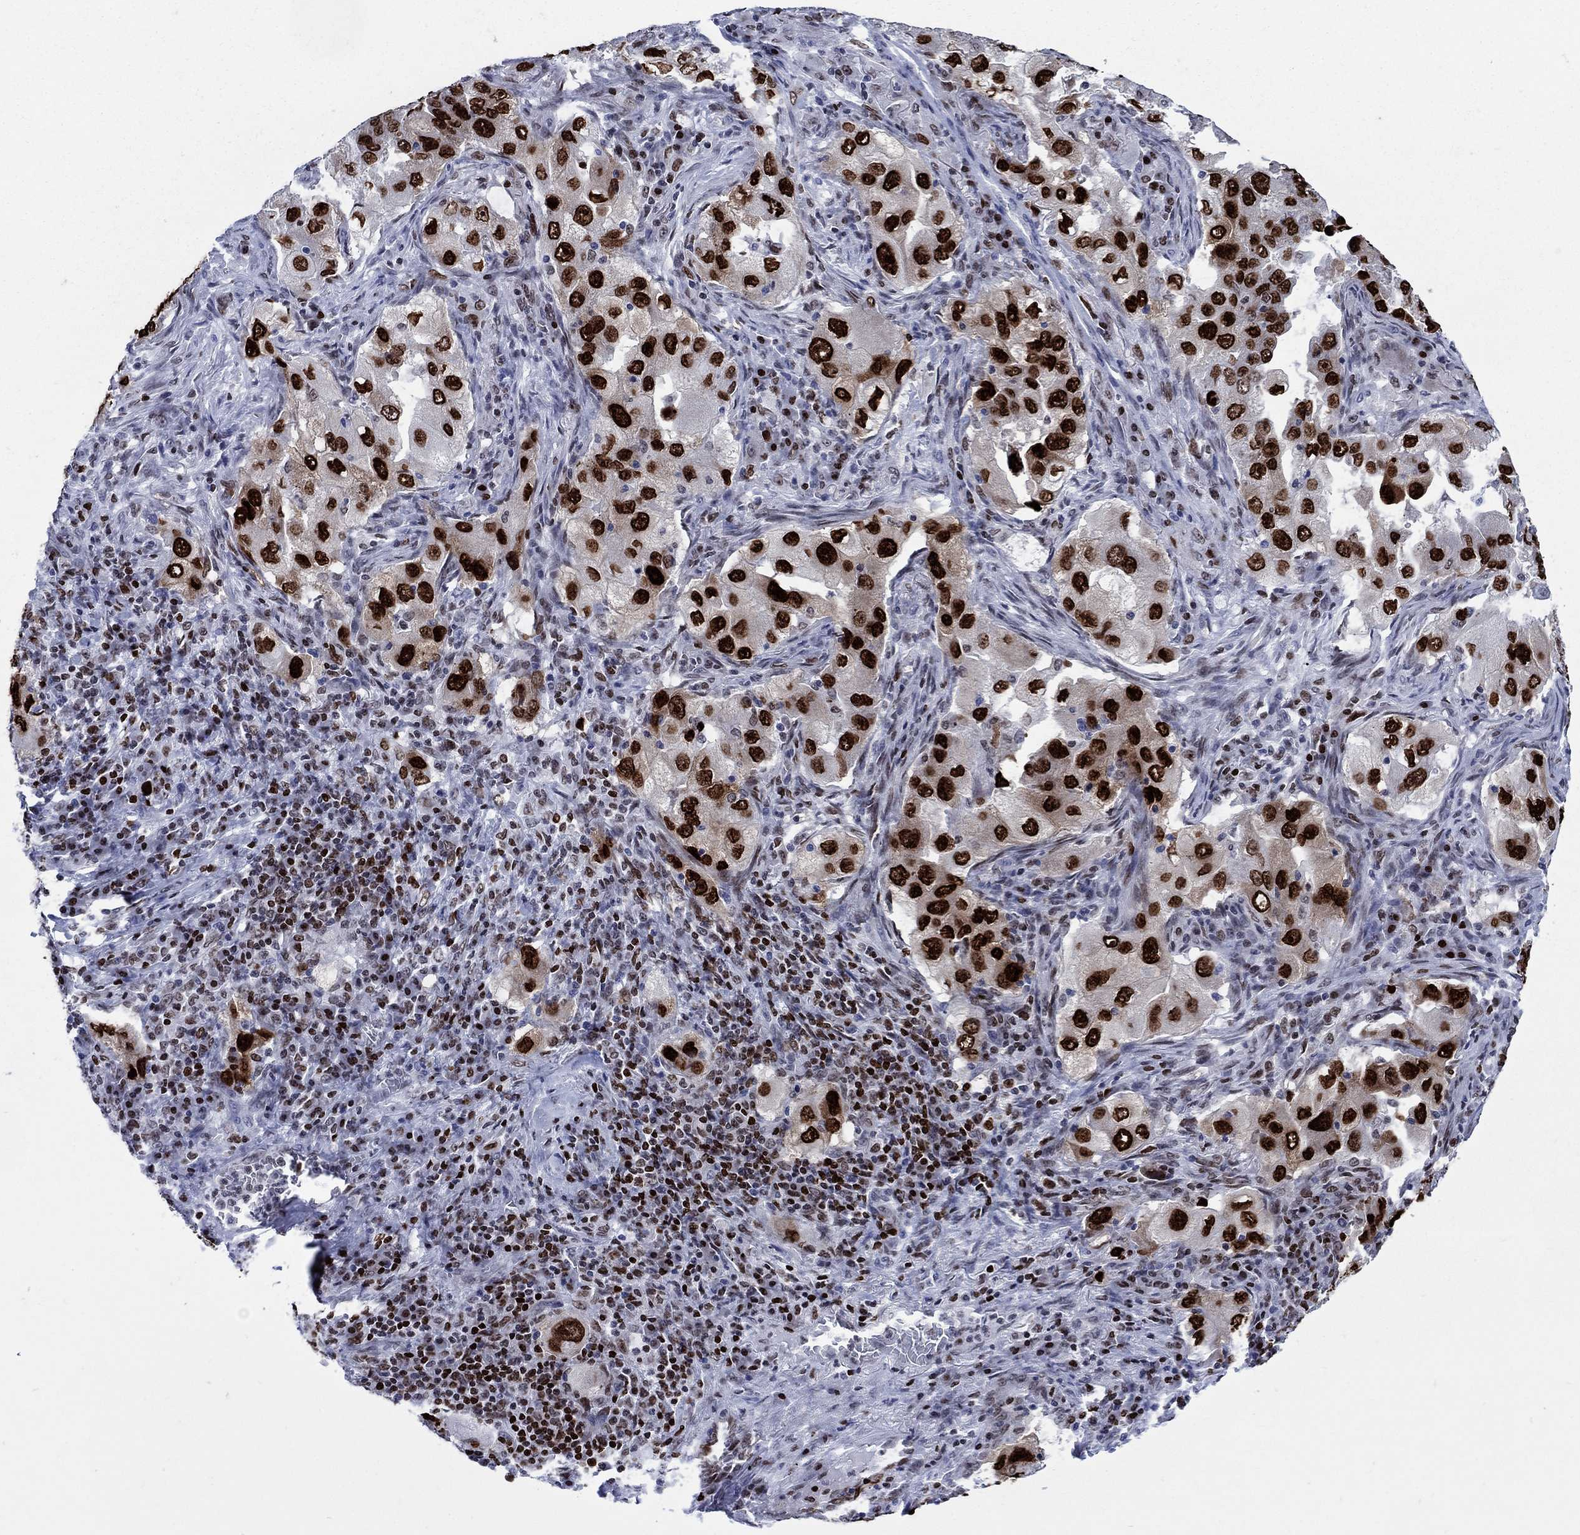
{"staining": {"intensity": "strong", "quantity": ">75%", "location": "nuclear"}, "tissue": "lung cancer", "cell_type": "Tumor cells", "image_type": "cancer", "snomed": [{"axis": "morphology", "description": "Adenocarcinoma, NOS"}, {"axis": "topography", "description": "Lung"}], "caption": "Approximately >75% of tumor cells in lung adenocarcinoma demonstrate strong nuclear protein expression as visualized by brown immunohistochemical staining.", "gene": "HMGA1", "patient": {"sex": "female", "age": 61}}